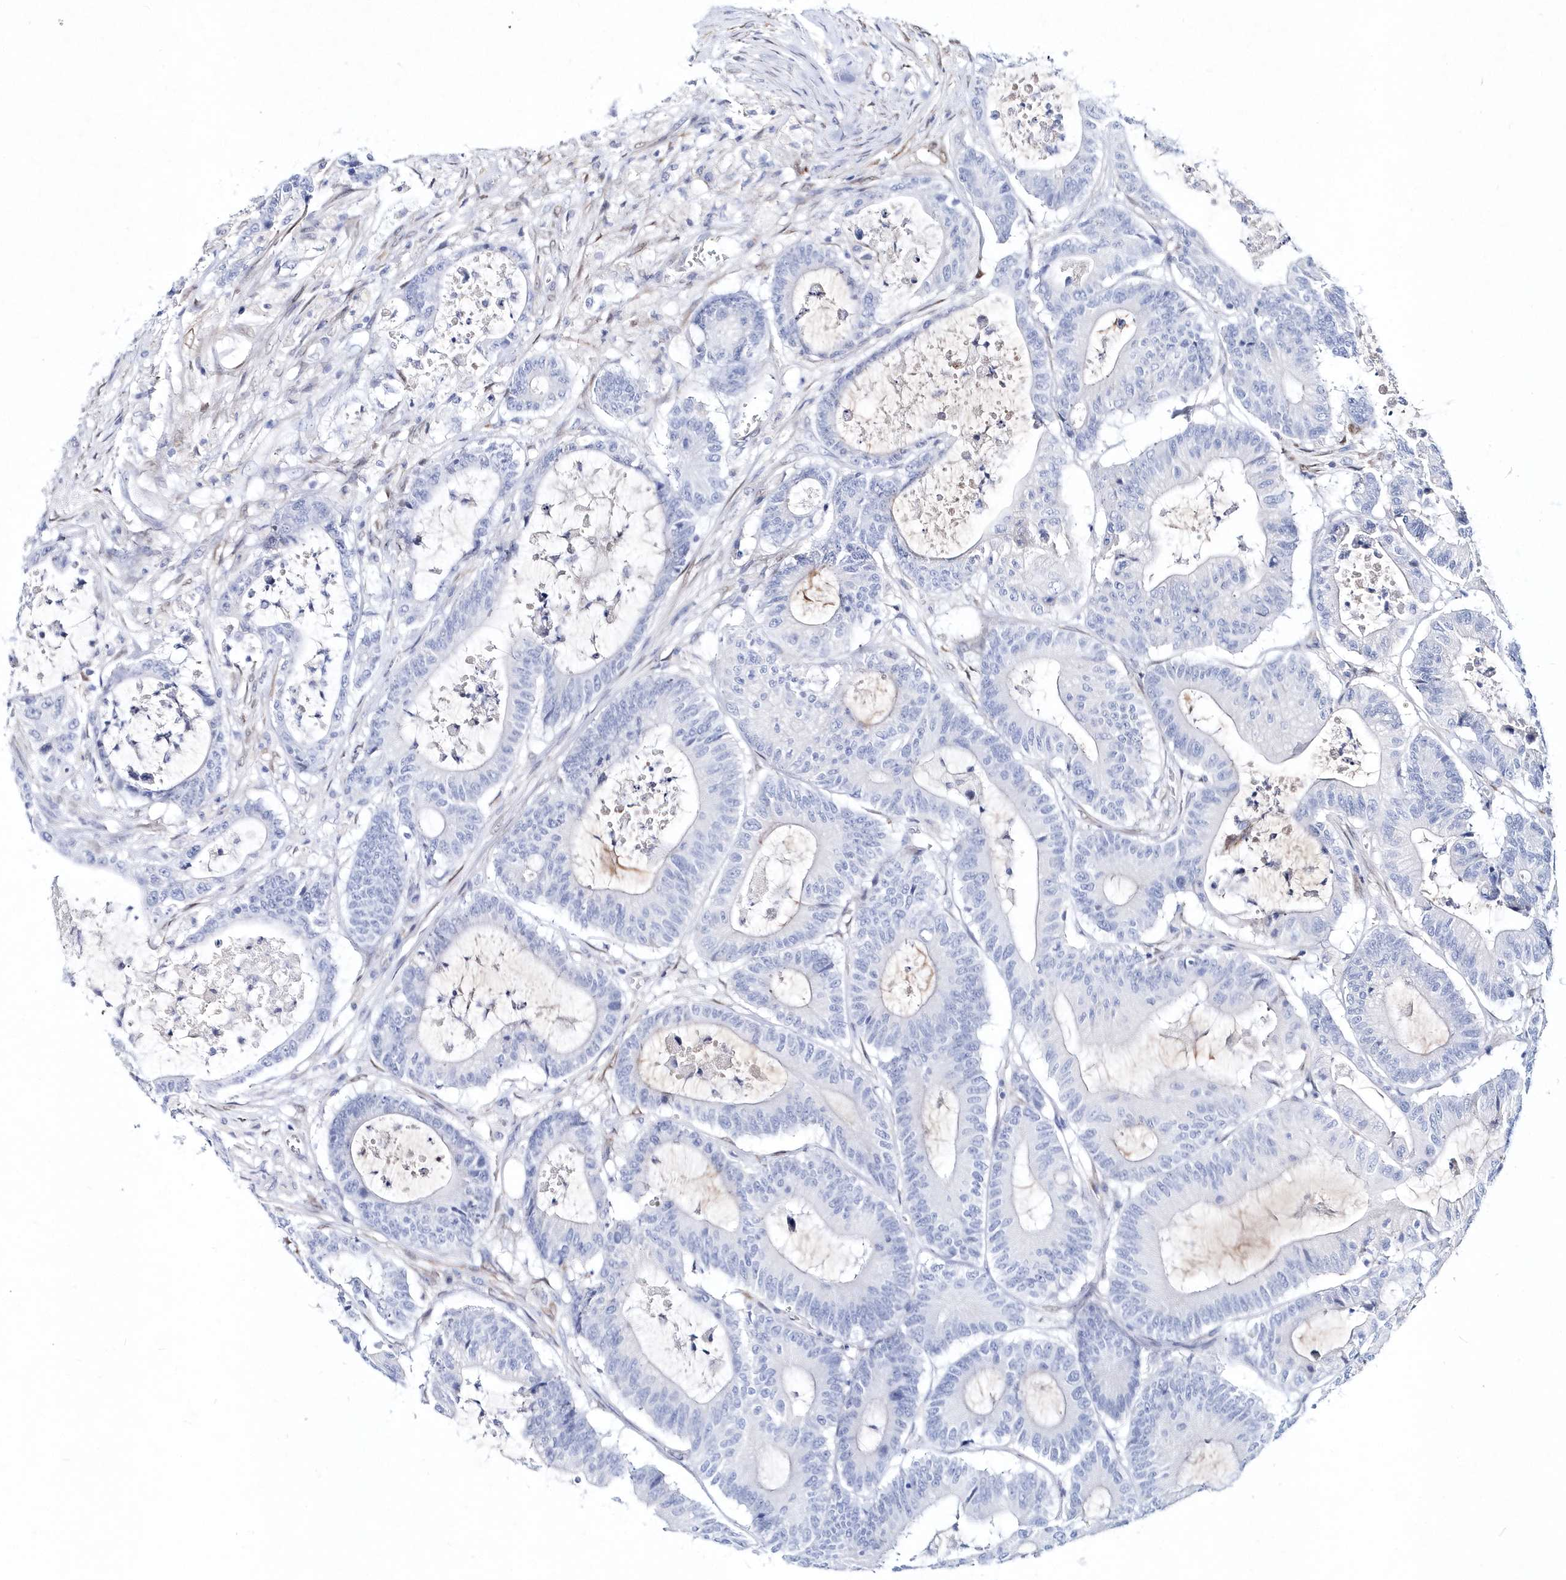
{"staining": {"intensity": "negative", "quantity": "none", "location": "none"}, "tissue": "colorectal cancer", "cell_type": "Tumor cells", "image_type": "cancer", "snomed": [{"axis": "morphology", "description": "Adenocarcinoma, NOS"}, {"axis": "topography", "description": "Colon"}], "caption": "Photomicrograph shows no protein expression in tumor cells of adenocarcinoma (colorectal) tissue.", "gene": "SPINK7", "patient": {"sex": "female", "age": 84}}